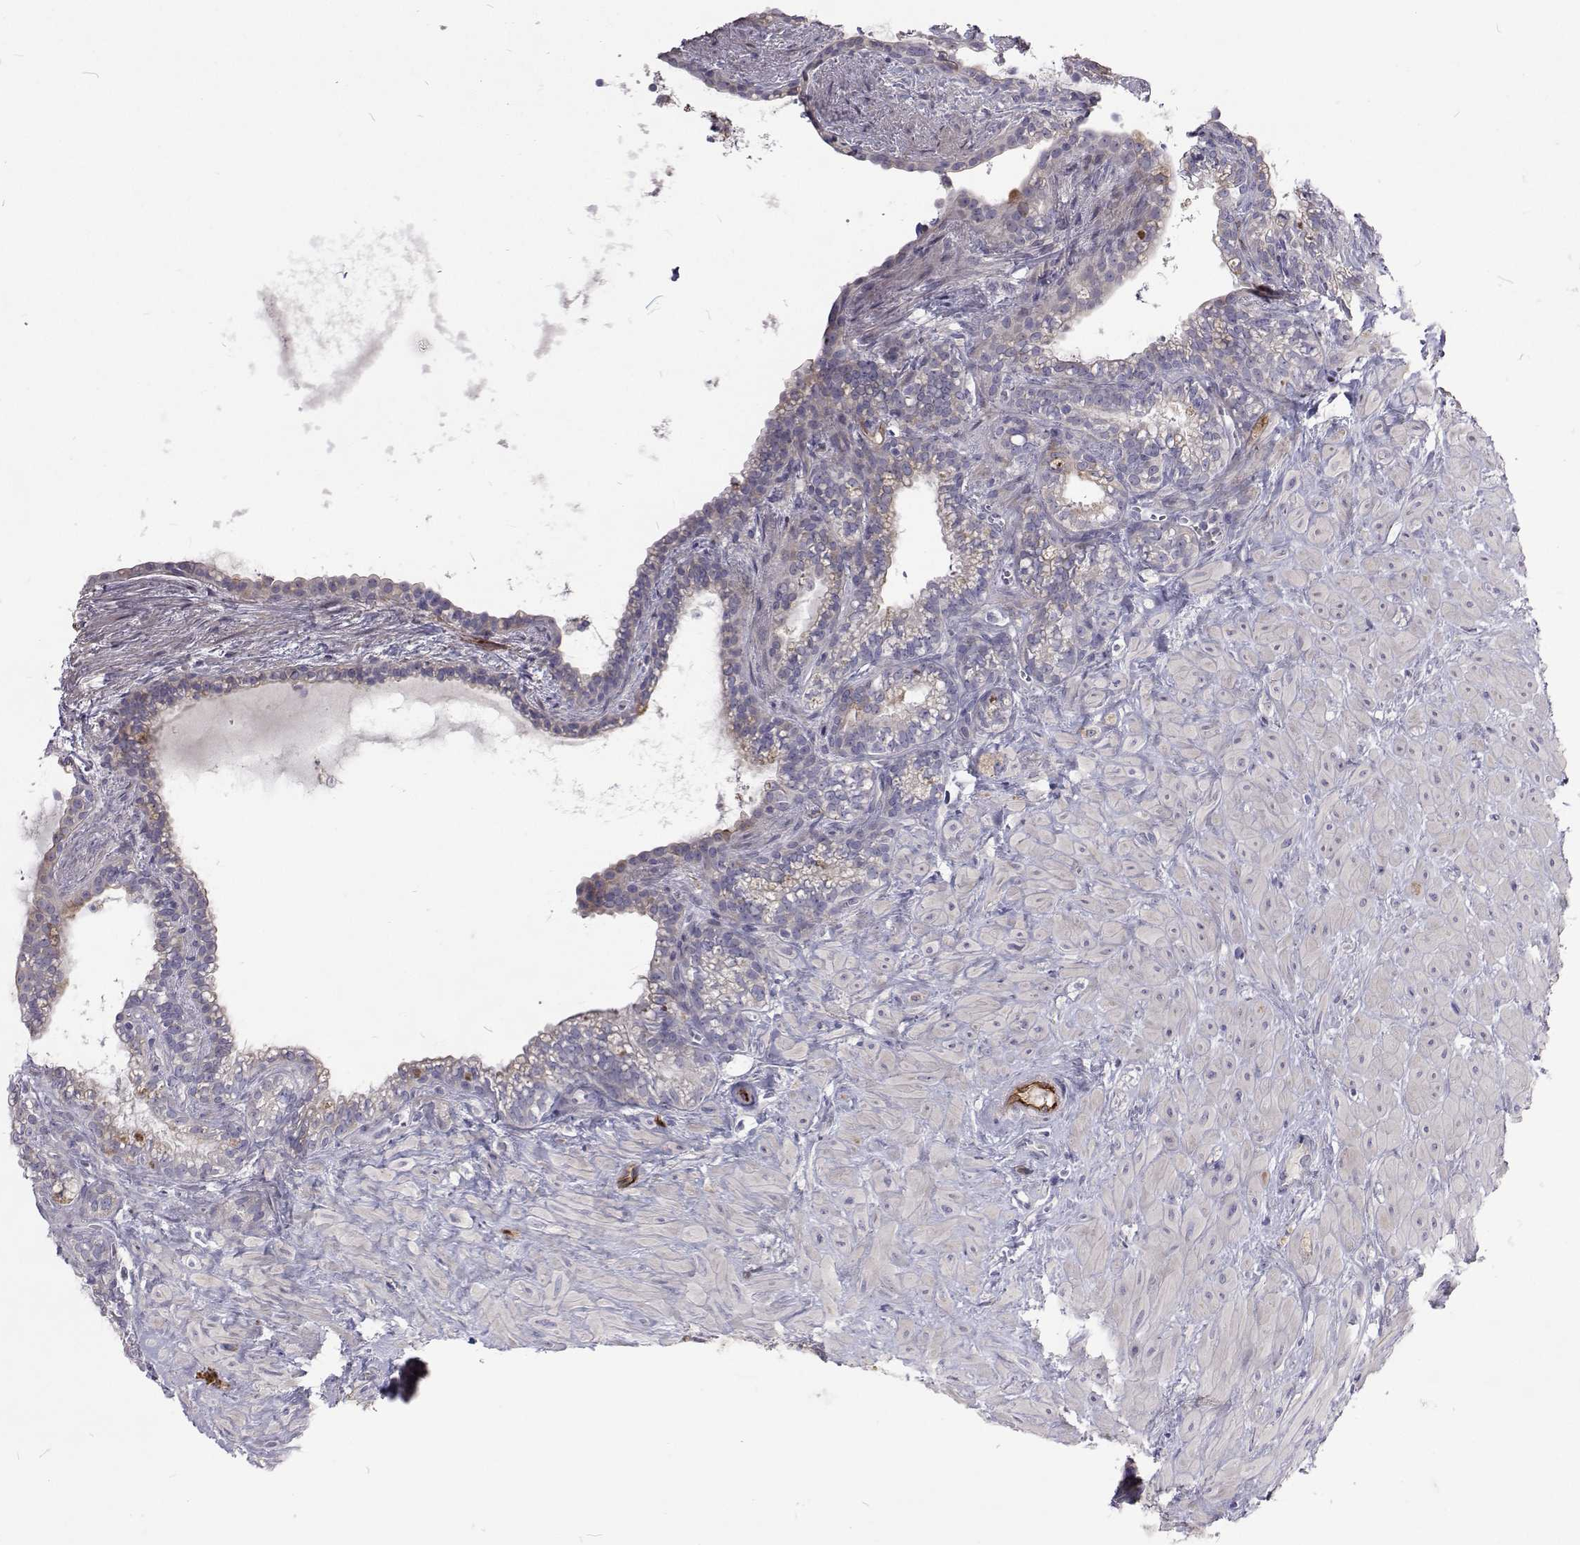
{"staining": {"intensity": "negative", "quantity": "none", "location": "none"}, "tissue": "seminal vesicle", "cell_type": "Glandular cells", "image_type": "normal", "snomed": [{"axis": "morphology", "description": "Normal tissue, NOS"}, {"axis": "topography", "description": "Seminal veicle"}], "caption": "DAB (3,3'-diaminobenzidine) immunohistochemical staining of benign seminal vesicle displays no significant positivity in glandular cells. The staining was performed using DAB (3,3'-diaminobenzidine) to visualize the protein expression in brown, while the nuclei were stained in blue with hematoxylin (Magnification: 20x).", "gene": "NPR3", "patient": {"sex": "male", "age": 76}}